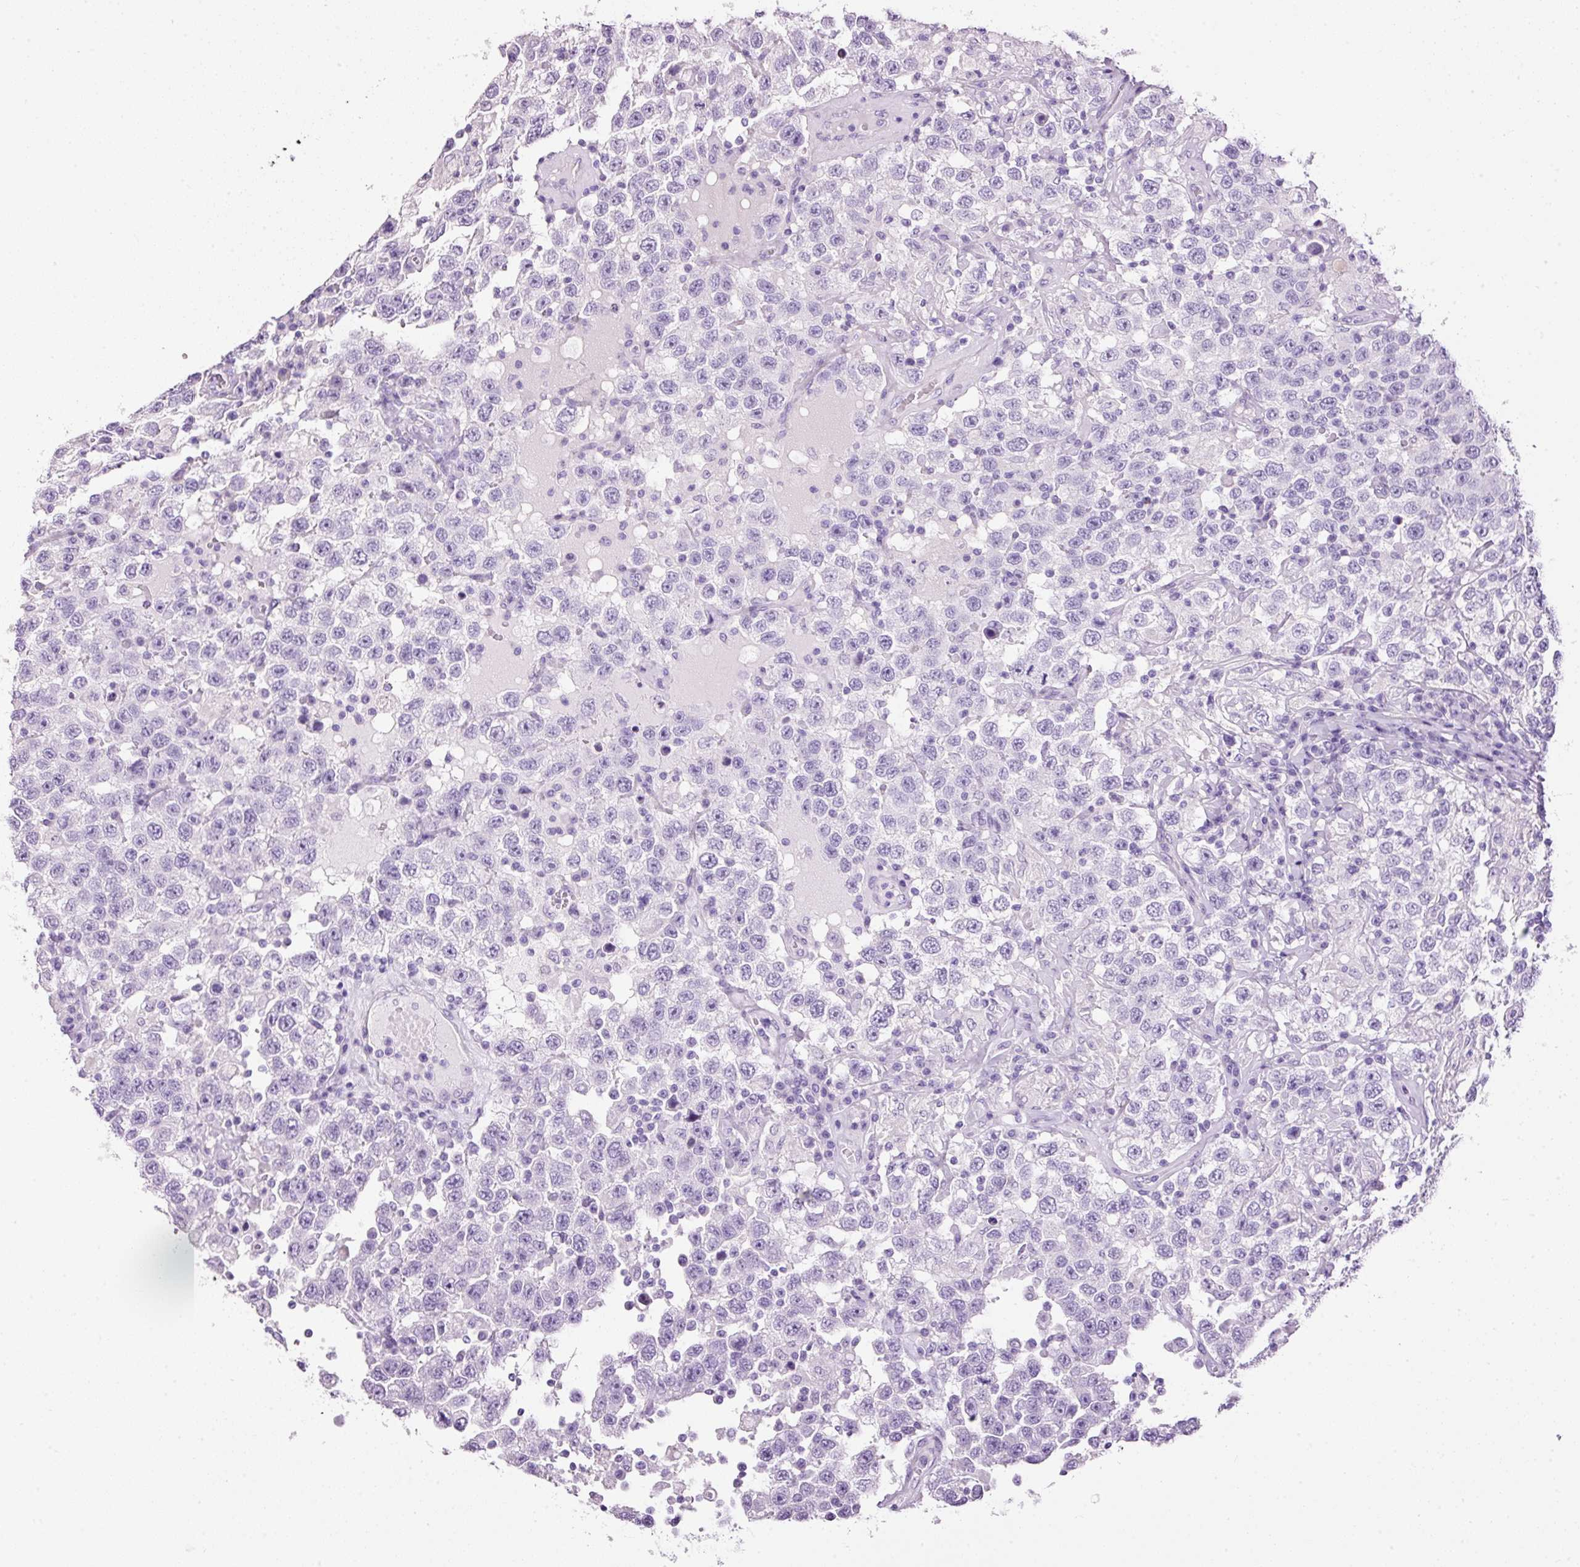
{"staining": {"intensity": "negative", "quantity": "none", "location": "none"}, "tissue": "testis cancer", "cell_type": "Tumor cells", "image_type": "cancer", "snomed": [{"axis": "morphology", "description": "Seminoma, NOS"}, {"axis": "topography", "description": "Testis"}], "caption": "Immunohistochemistry (IHC) micrograph of human testis cancer stained for a protein (brown), which exhibits no expression in tumor cells.", "gene": "BSND", "patient": {"sex": "male", "age": 41}}